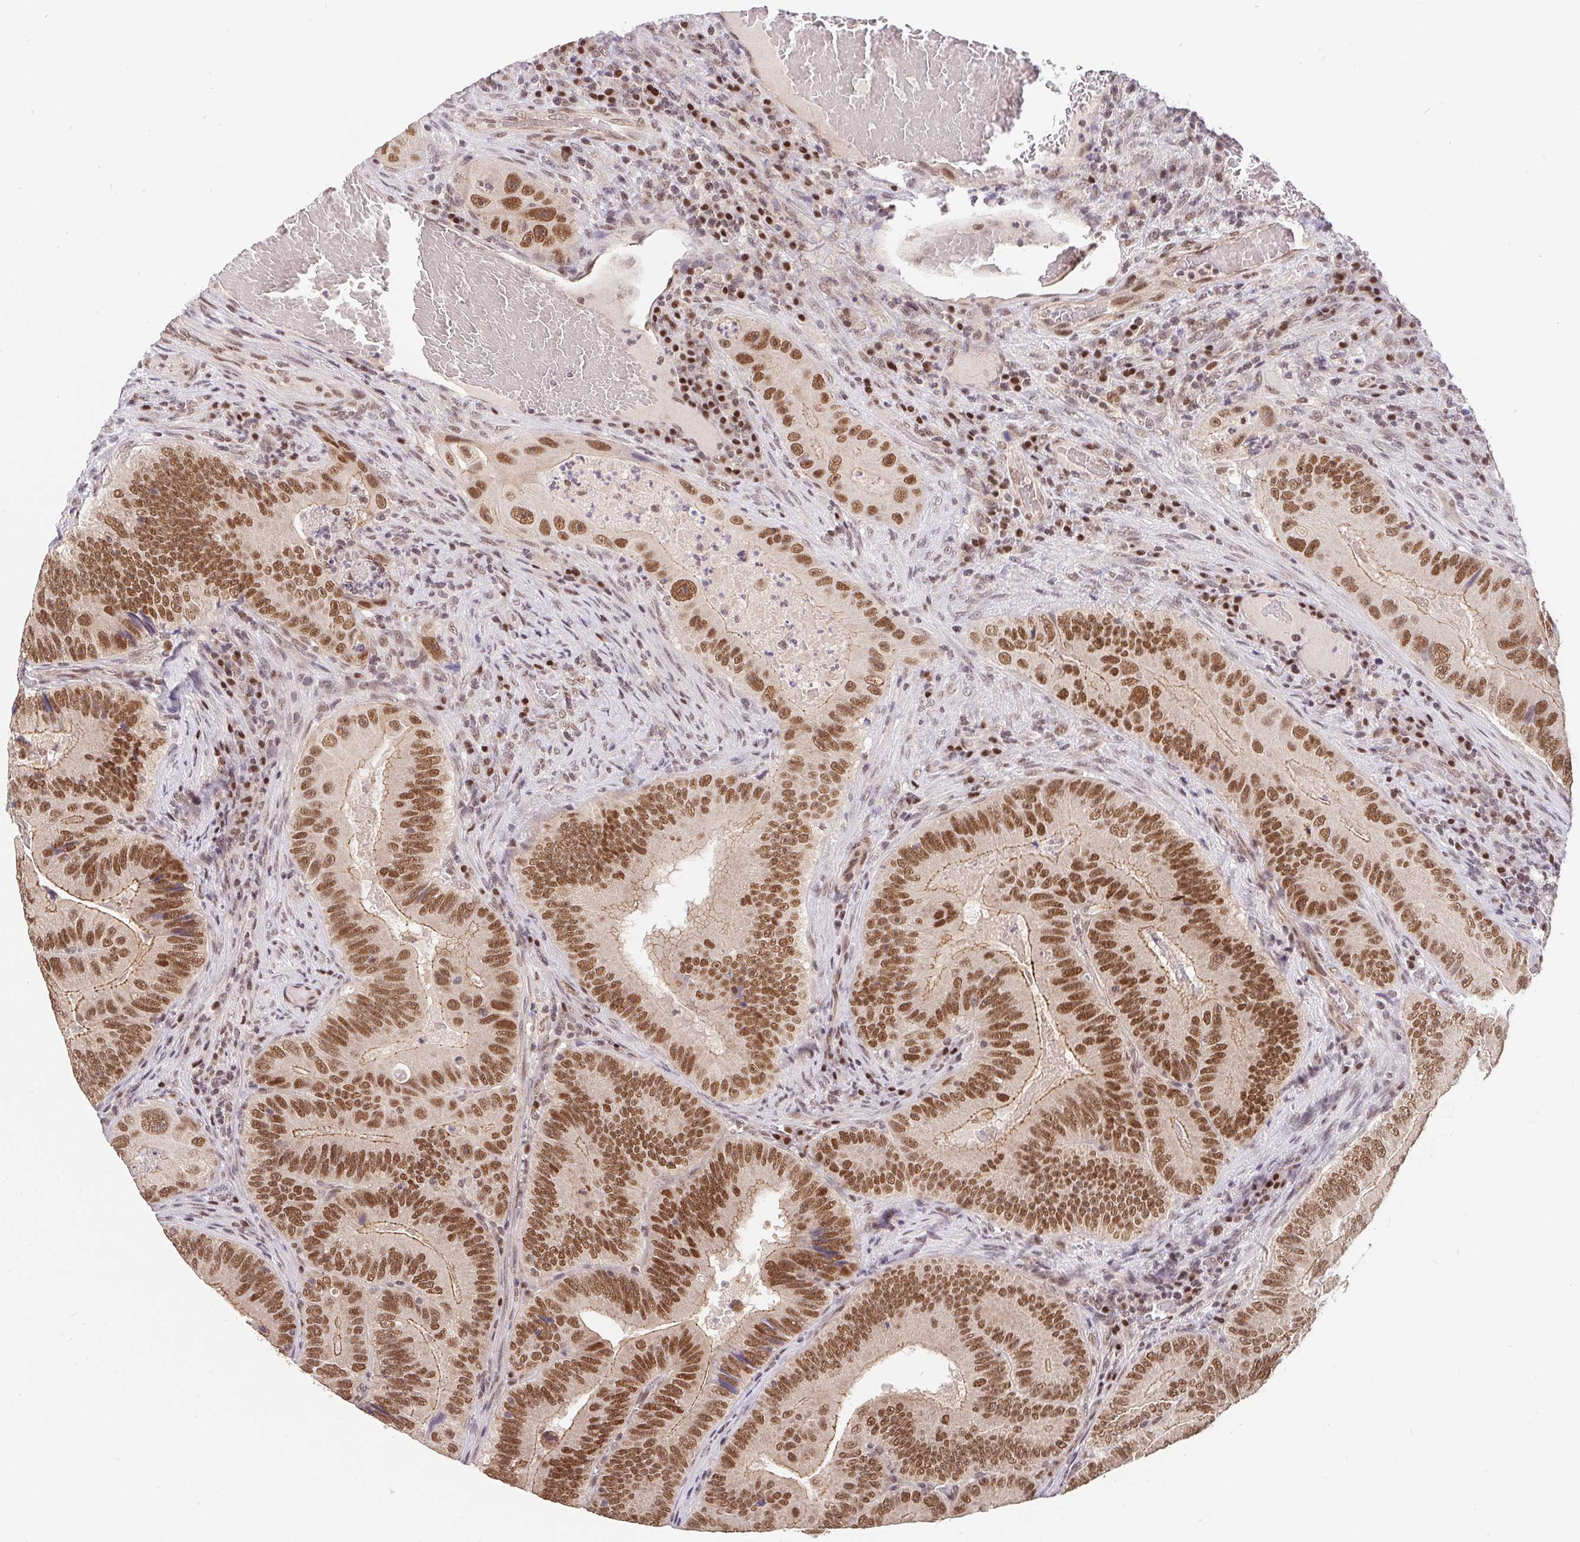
{"staining": {"intensity": "moderate", "quantity": ">75%", "location": "cytoplasmic/membranous,nuclear"}, "tissue": "colorectal cancer", "cell_type": "Tumor cells", "image_type": "cancer", "snomed": [{"axis": "morphology", "description": "Adenocarcinoma, NOS"}, {"axis": "topography", "description": "Colon"}], "caption": "Moderate cytoplasmic/membranous and nuclear staining is seen in approximately >75% of tumor cells in colorectal cancer (adenocarcinoma).", "gene": "POU2F1", "patient": {"sex": "female", "age": 86}}